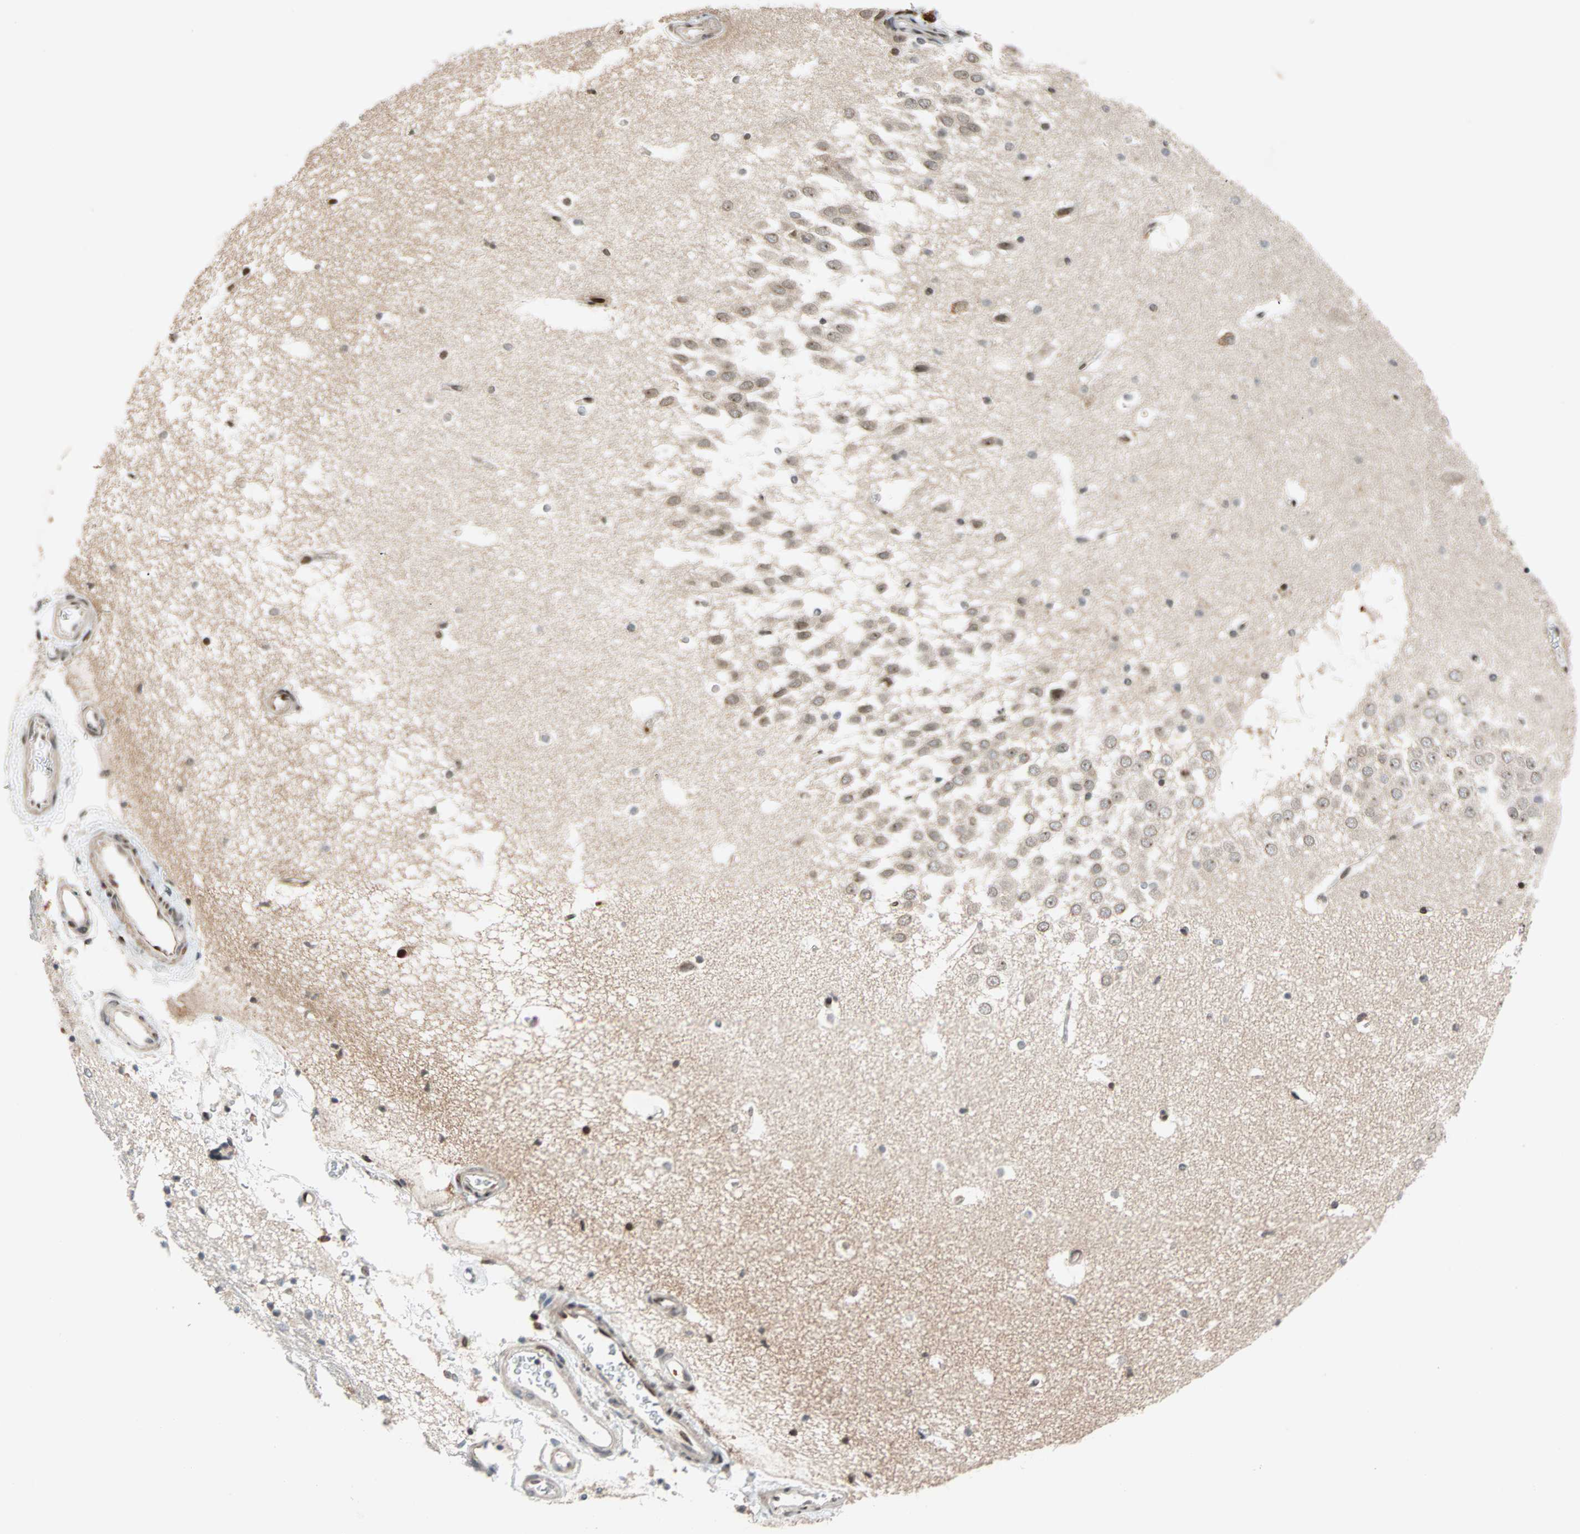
{"staining": {"intensity": "moderate", "quantity": "25%-75%", "location": "nuclear"}, "tissue": "hippocampus", "cell_type": "Glial cells", "image_type": "normal", "snomed": [{"axis": "morphology", "description": "Normal tissue, NOS"}, {"axis": "topography", "description": "Hippocampus"}], "caption": "Protein expression analysis of normal hippocampus shows moderate nuclear positivity in about 25%-75% of glial cells. The staining is performed using DAB brown chromogen to label protein expression. The nuclei are counter-stained blue using hematoxylin.", "gene": "HECW1", "patient": {"sex": "male", "age": 45}}